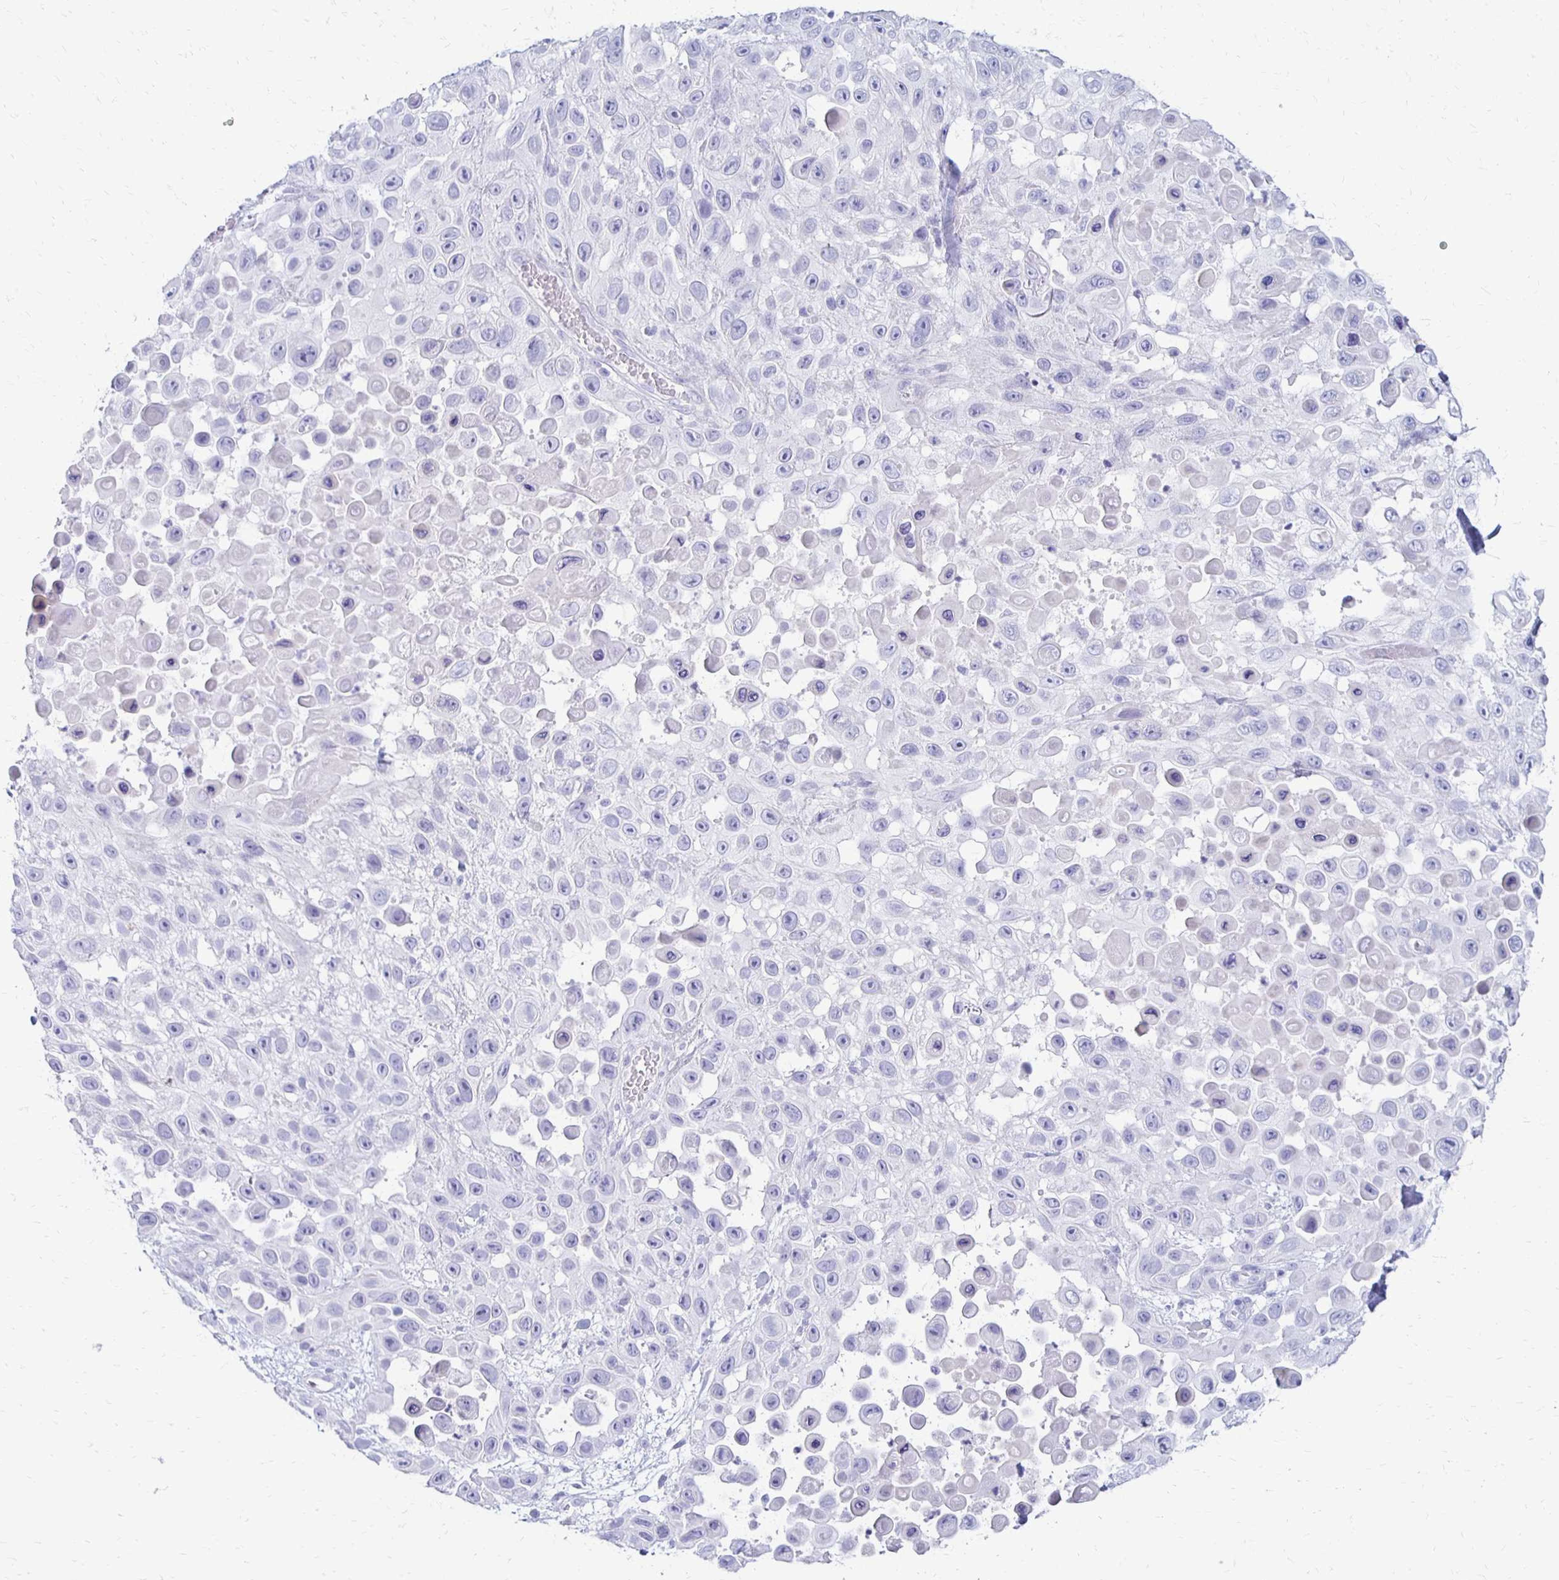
{"staining": {"intensity": "negative", "quantity": "none", "location": "none"}, "tissue": "skin cancer", "cell_type": "Tumor cells", "image_type": "cancer", "snomed": [{"axis": "morphology", "description": "Squamous cell carcinoma, NOS"}, {"axis": "topography", "description": "Skin"}], "caption": "A high-resolution image shows immunohistochemistry staining of skin cancer, which demonstrates no significant expression in tumor cells.", "gene": "RYR1", "patient": {"sex": "male", "age": 81}}